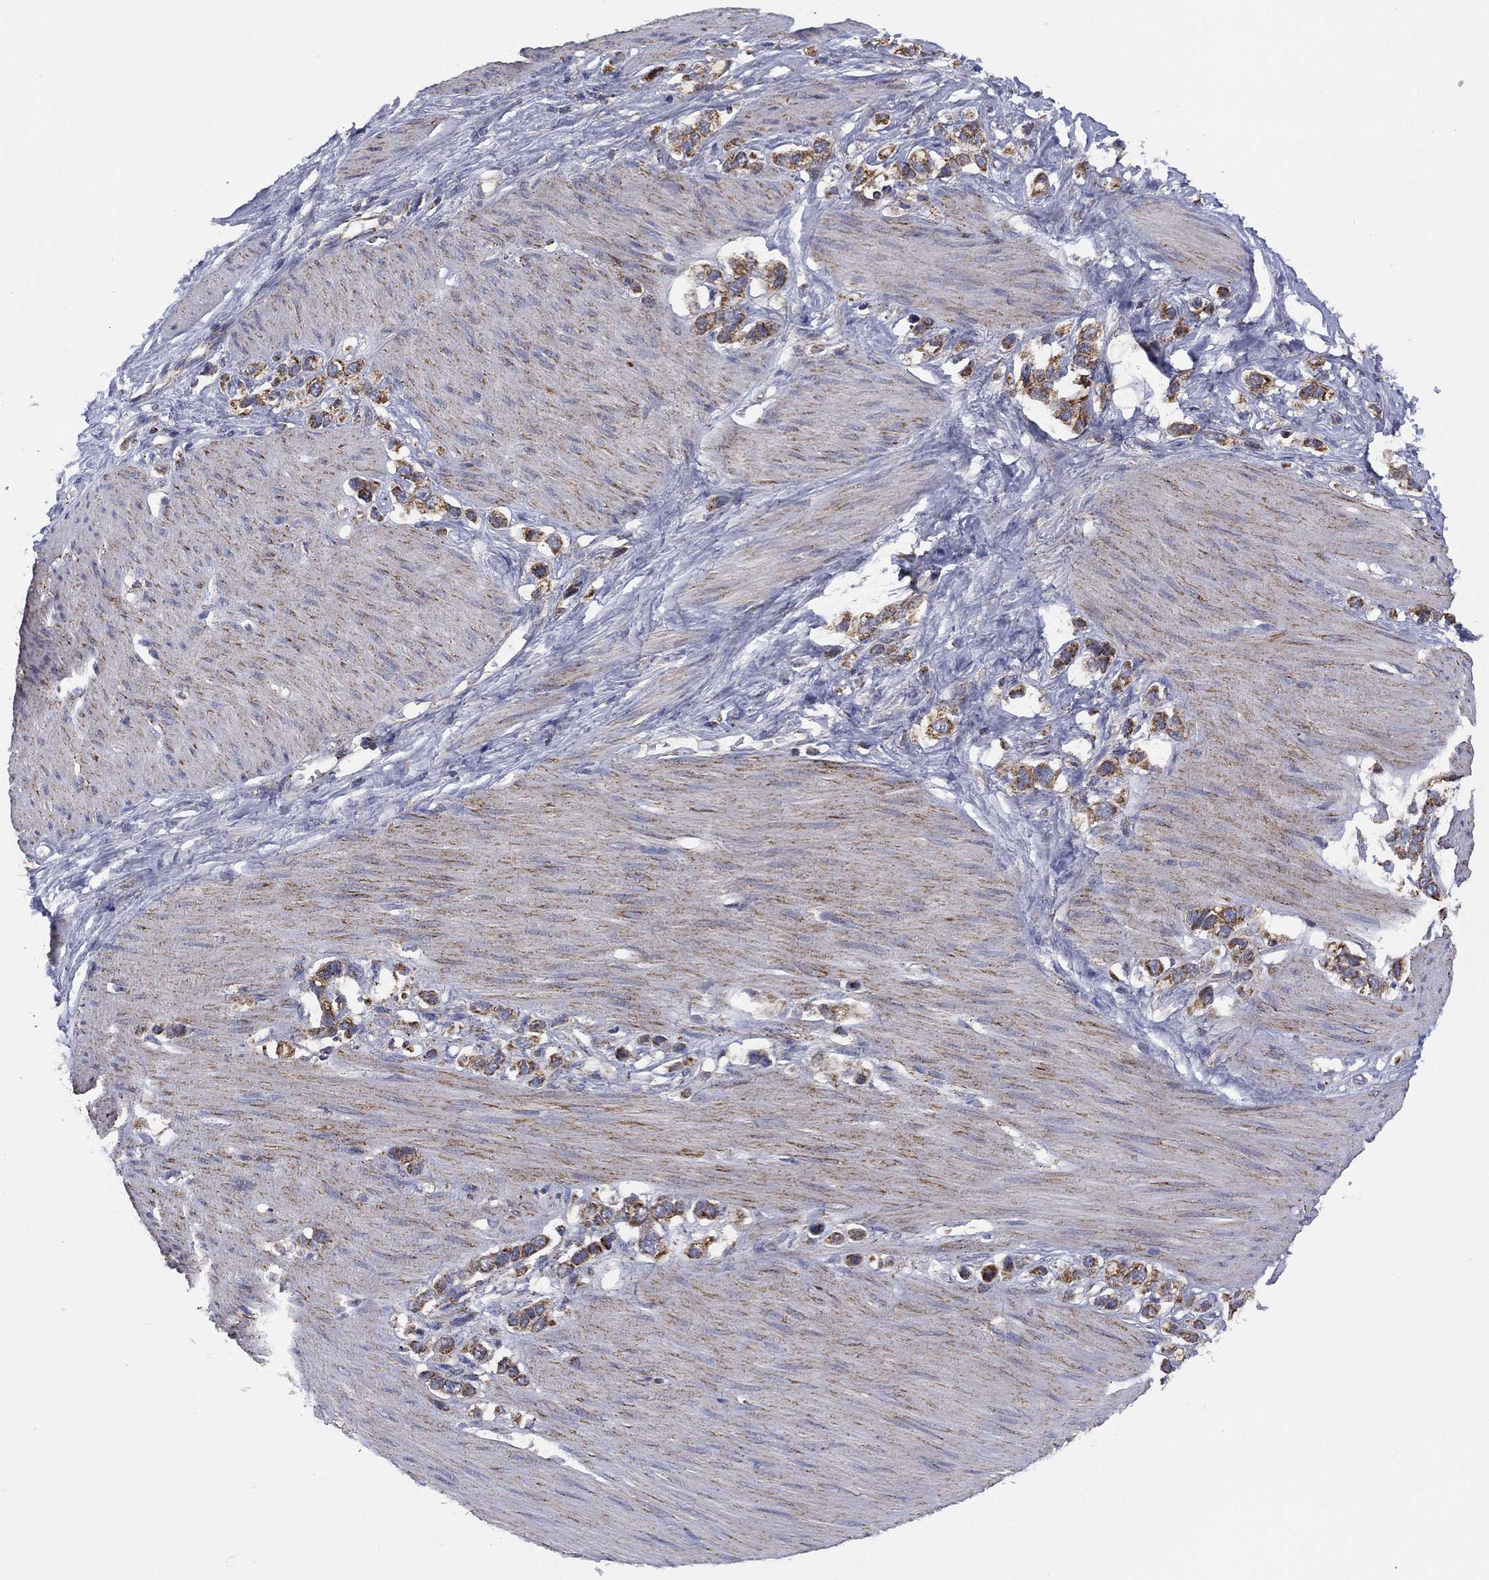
{"staining": {"intensity": "moderate", "quantity": ">75%", "location": "cytoplasmic/membranous"}, "tissue": "stomach cancer", "cell_type": "Tumor cells", "image_type": "cancer", "snomed": [{"axis": "morphology", "description": "Normal tissue, NOS"}, {"axis": "morphology", "description": "Adenocarcinoma, NOS"}, {"axis": "morphology", "description": "Adenocarcinoma, High grade"}, {"axis": "topography", "description": "Stomach, upper"}, {"axis": "topography", "description": "Stomach"}], "caption": "Stomach adenocarcinoma tissue shows moderate cytoplasmic/membranous expression in about >75% of tumor cells, visualized by immunohistochemistry.", "gene": "PPP2R5A", "patient": {"sex": "female", "age": 65}}